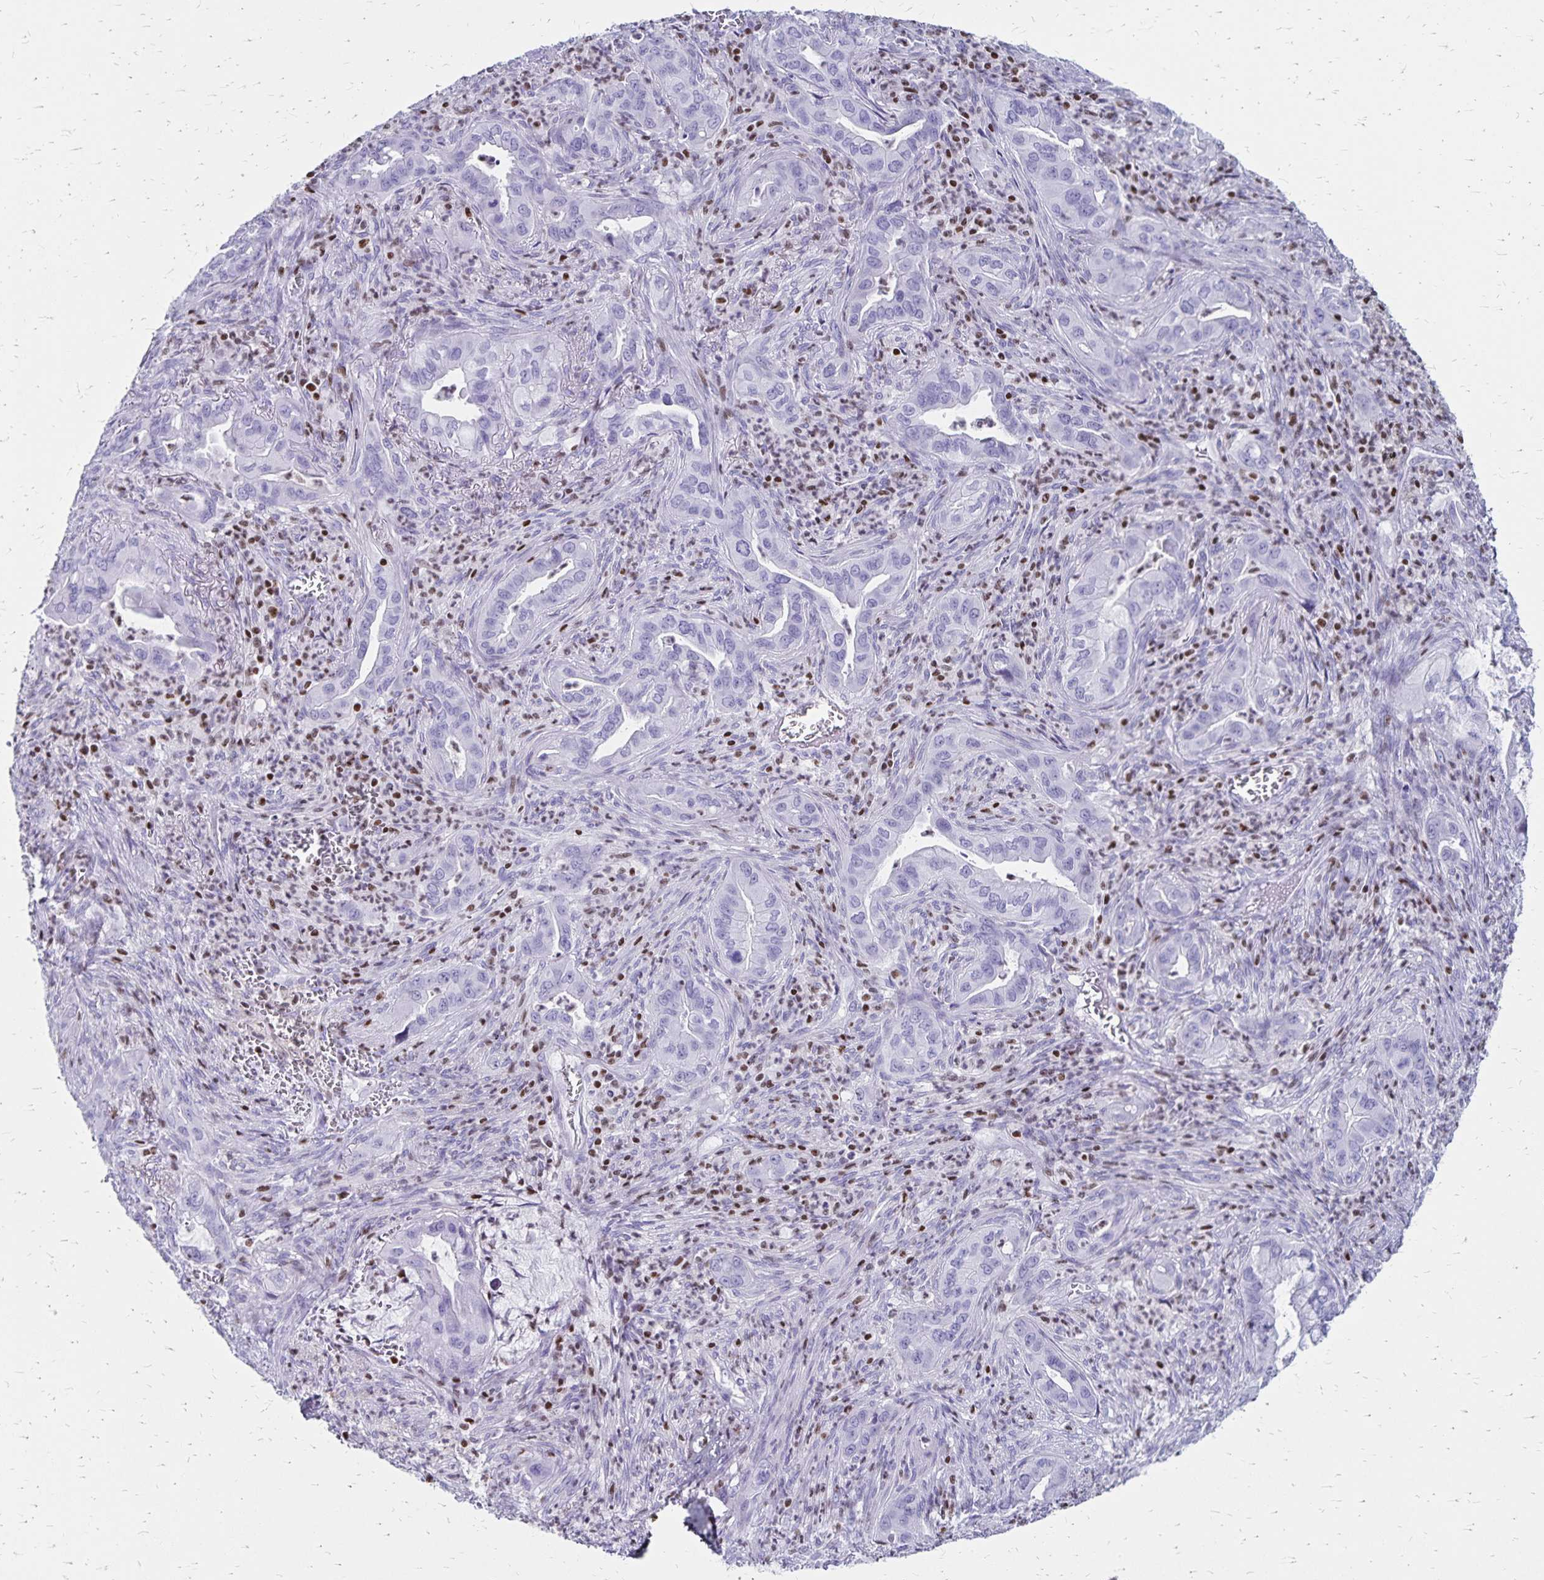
{"staining": {"intensity": "negative", "quantity": "none", "location": "none"}, "tissue": "lung cancer", "cell_type": "Tumor cells", "image_type": "cancer", "snomed": [{"axis": "morphology", "description": "Adenocarcinoma, NOS"}, {"axis": "topography", "description": "Lung"}], "caption": "Immunohistochemistry of adenocarcinoma (lung) reveals no positivity in tumor cells. Nuclei are stained in blue.", "gene": "IKZF1", "patient": {"sex": "male", "age": 65}}